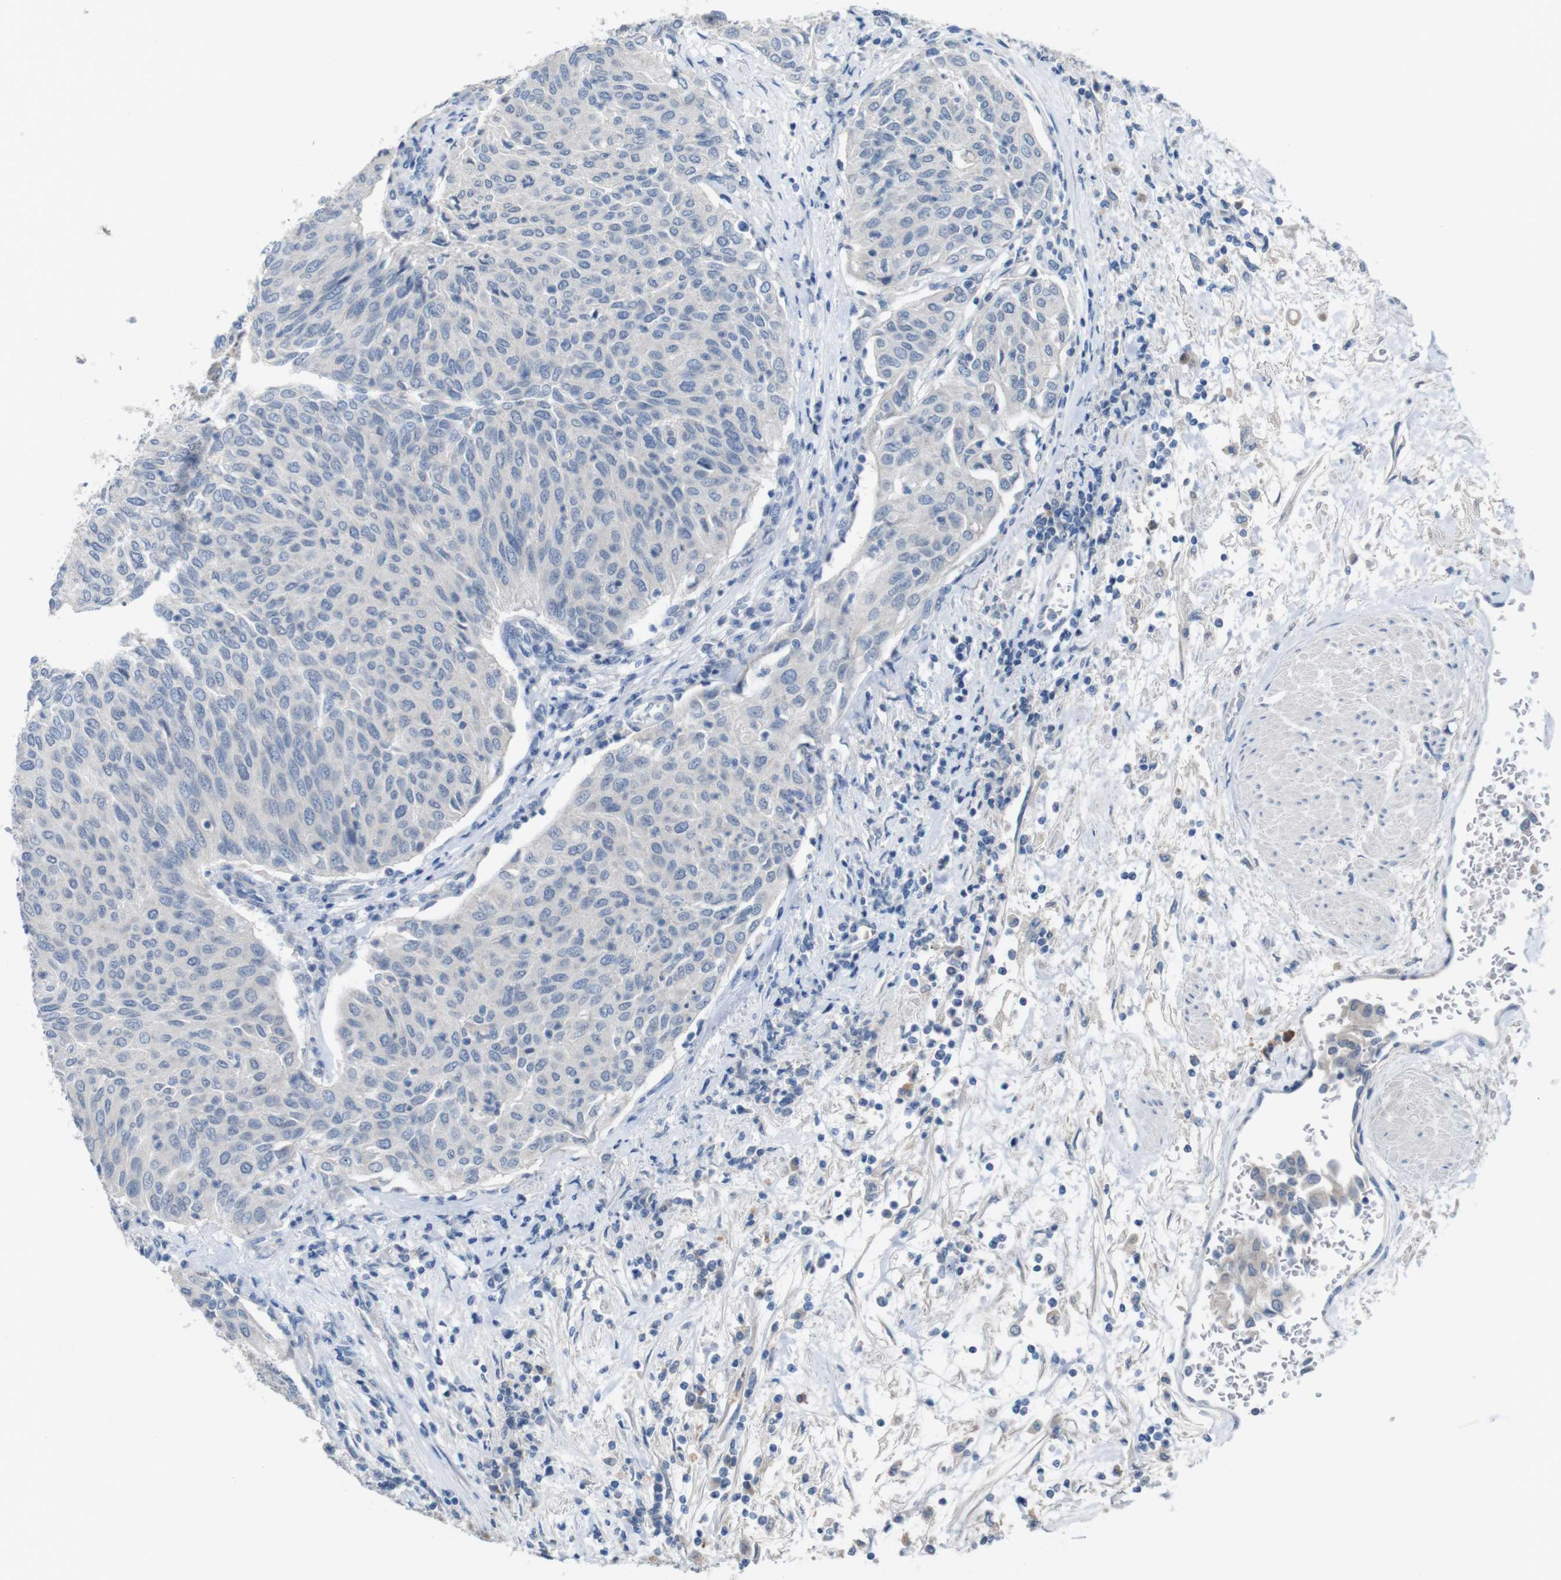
{"staining": {"intensity": "negative", "quantity": "none", "location": "none"}, "tissue": "urothelial cancer", "cell_type": "Tumor cells", "image_type": "cancer", "snomed": [{"axis": "morphology", "description": "Urothelial carcinoma, Low grade"}, {"axis": "topography", "description": "Urinary bladder"}], "caption": "DAB (3,3'-diaminobenzidine) immunohistochemical staining of urothelial carcinoma (low-grade) displays no significant expression in tumor cells.", "gene": "SLC2A8", "patient": {"sex": "female", "age": 79}}